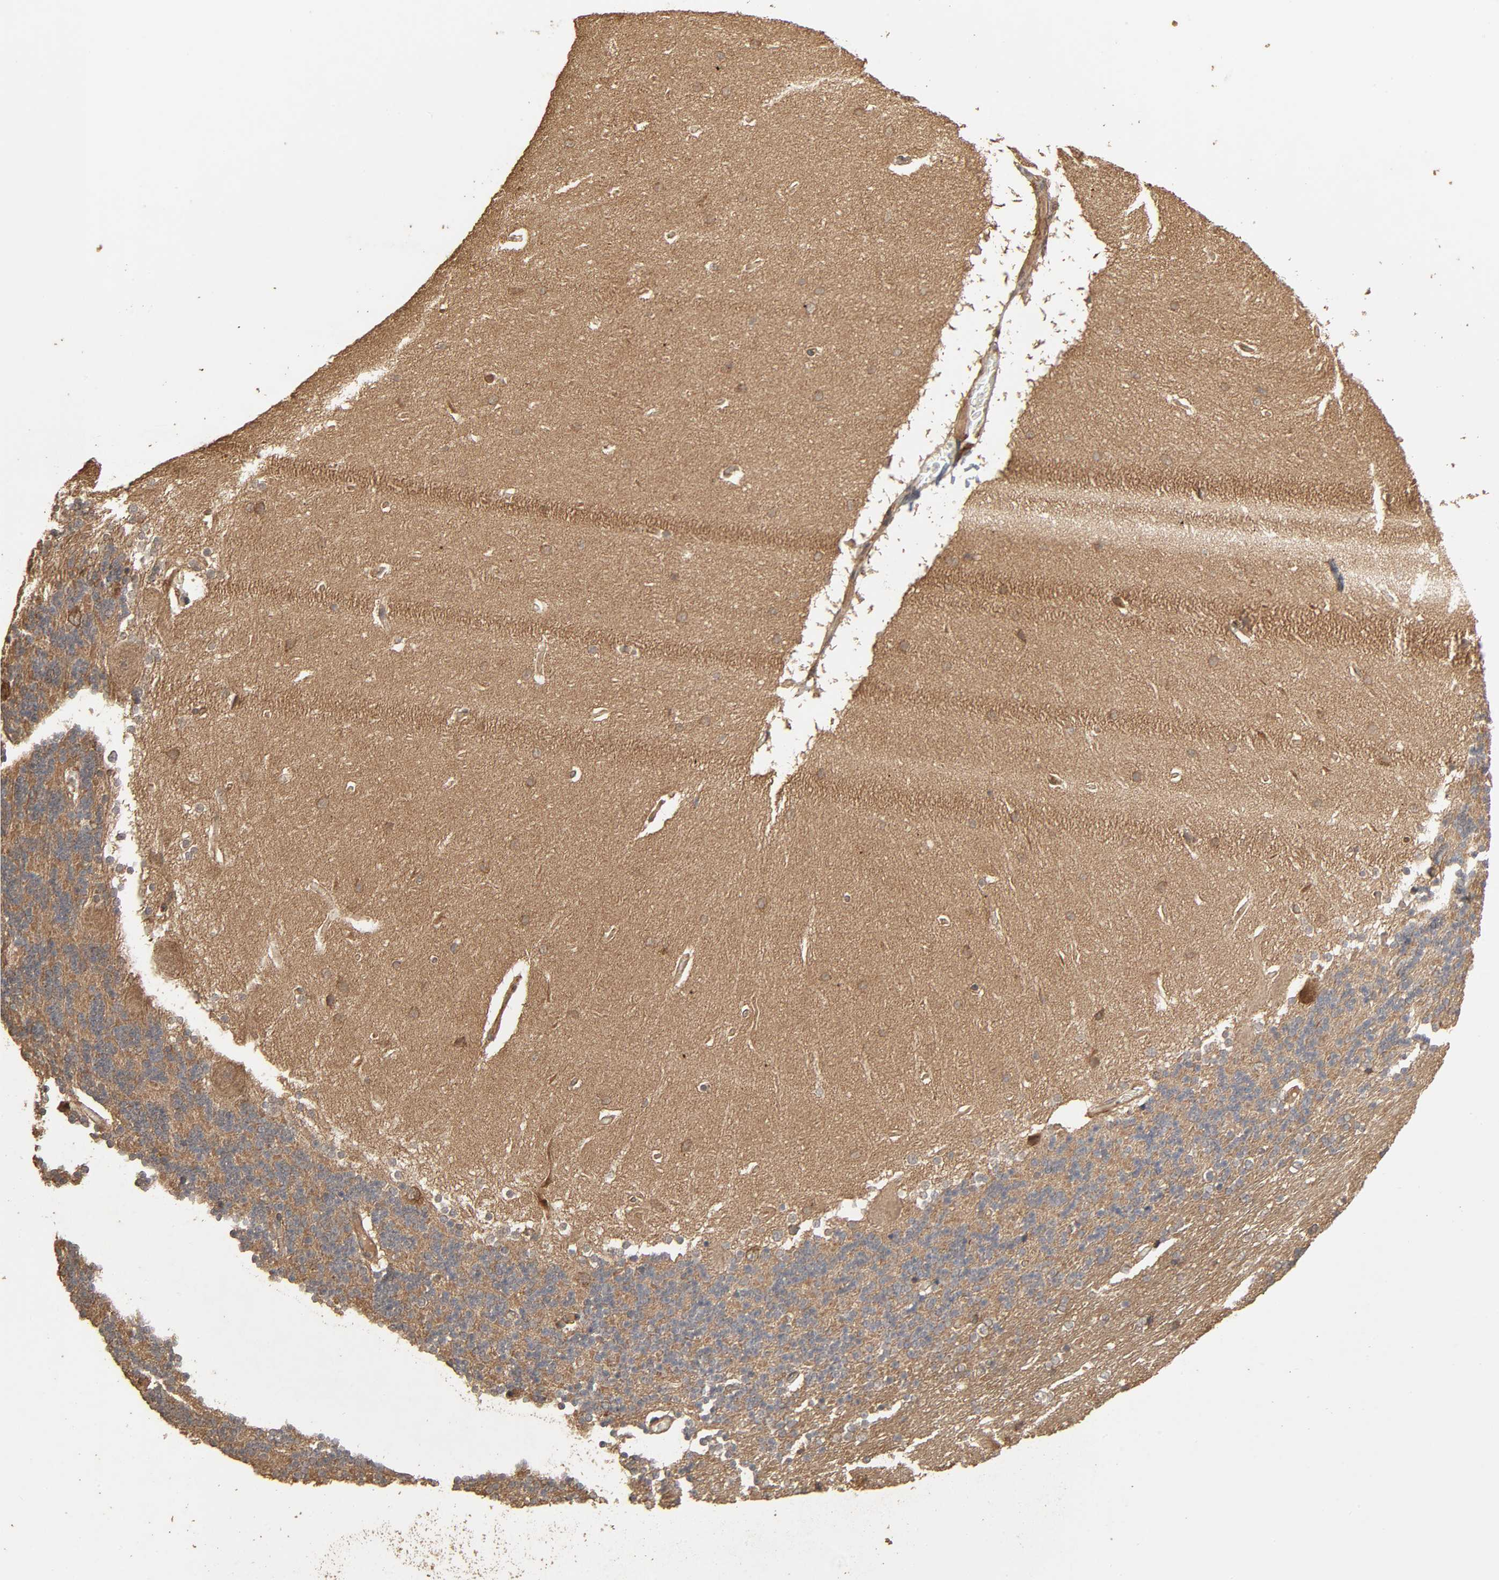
{"staining": {"intensity": "weak", "quantity": ">75%", "location": "cytoplasmic/membranous"}, "tissue": "cerebellum", "cell_type": "Cells in granular layer", "image_type": "normal", "snomed": [{"axis": "morphology", "description": "Normal tissue, NOS"}, {"axis": "topography", "description": "Cerebellum"}], "caption": "Immunohistochemical staining of normal cerebellum shows low levels of weak cytoplasmic/membranous staining in about >75% of cells in granular layer.", "gene": "RPS6KA6", "patient": {"sex": "female", "age": 54}}